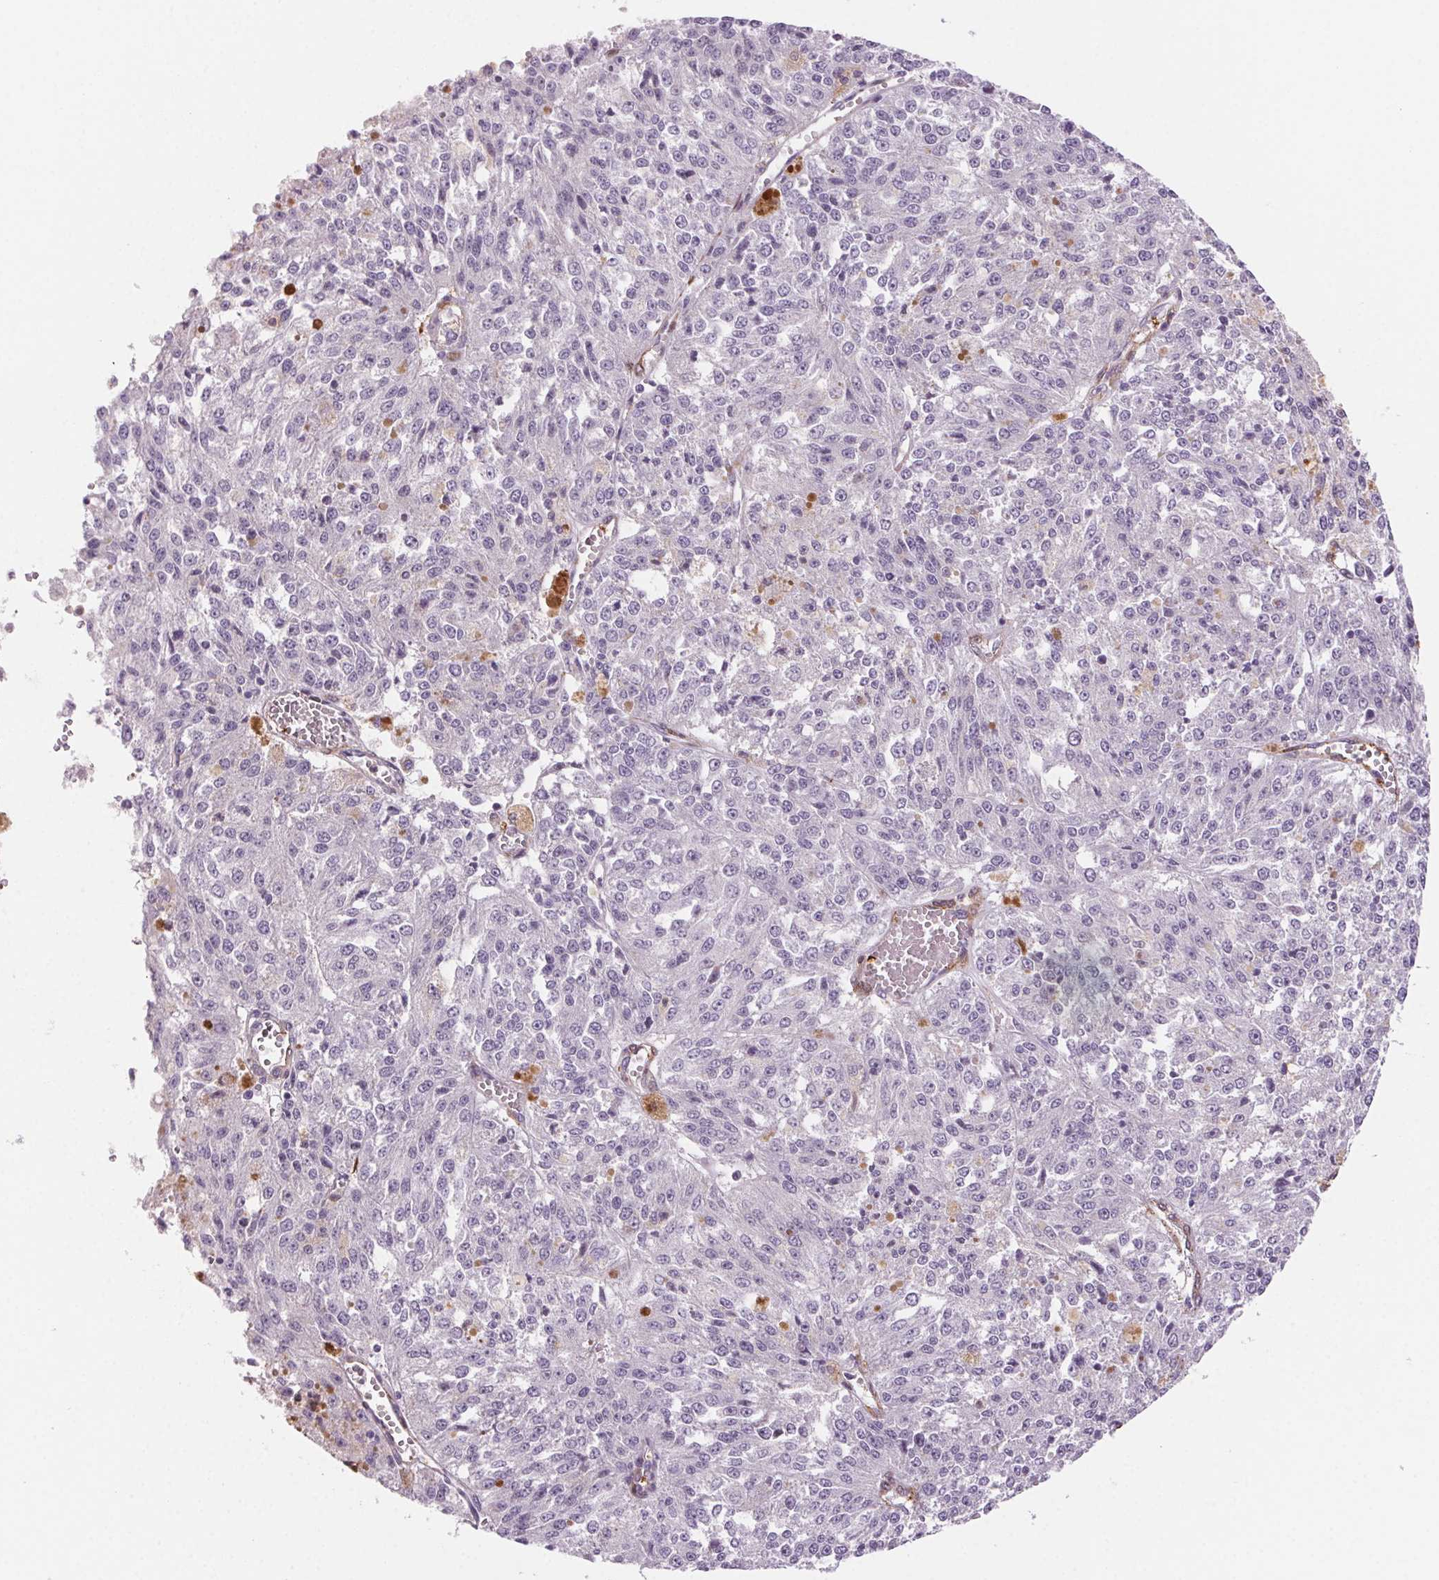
{"staining": {"intensity": "negative", "quantity": "none", "location": "none"}, "tissue": "melanoma", "cell_type": "Tumor cells", "image_type": "cancer", "snomed": [{"axis": "morphology", "description": "Malignant melanoma, Metastatic site"}, {"axis": "topography", "description": "Lymph node"}], "caption": "This is an IHC image of human malignant melanoma (metastatic site). There is no expression in tumor cells.", "gene": "GPX8", "patient": {"sex": "female", "age": 64}}